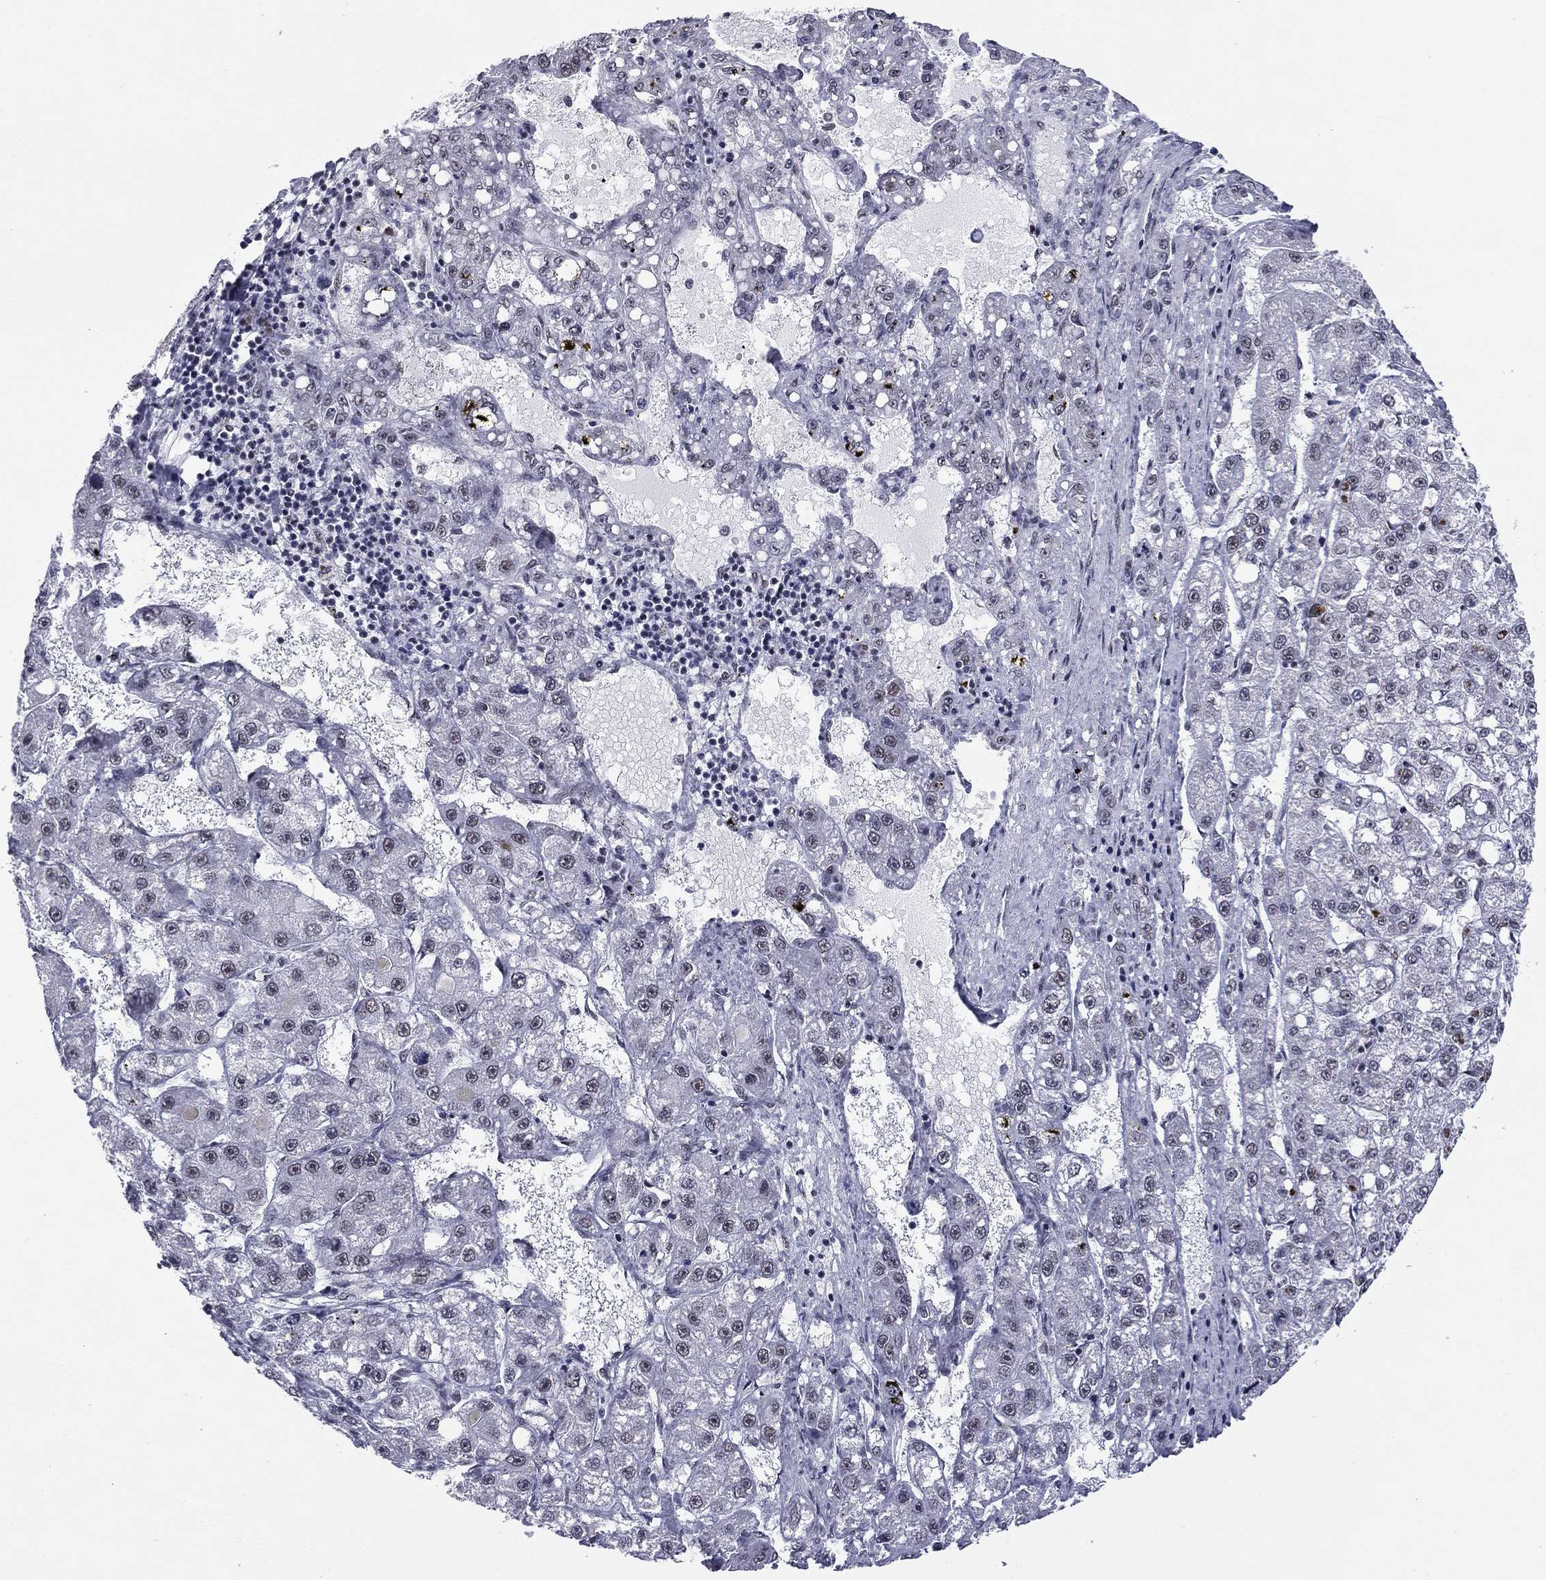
{"staining": {"intensity": "negative", "quantity": "none", "location": "none"}, "tissue": "liver cancer", "cell_type": "Tumor cells", "image_type": "cancer", "snomed": [{"axis": "morphology", "description": "Carcinoma, Hepatocellular, NOS"}, {"axis": "topography", "description": "Liver"}], "caption": "This is an immunohistochemistry (IHC) micrograph of hepatocellular carcinoma (liver). There is no positivity in tumor cells.", "gene": "ETV5", "patient": {"sex": "female", "age": 65}}